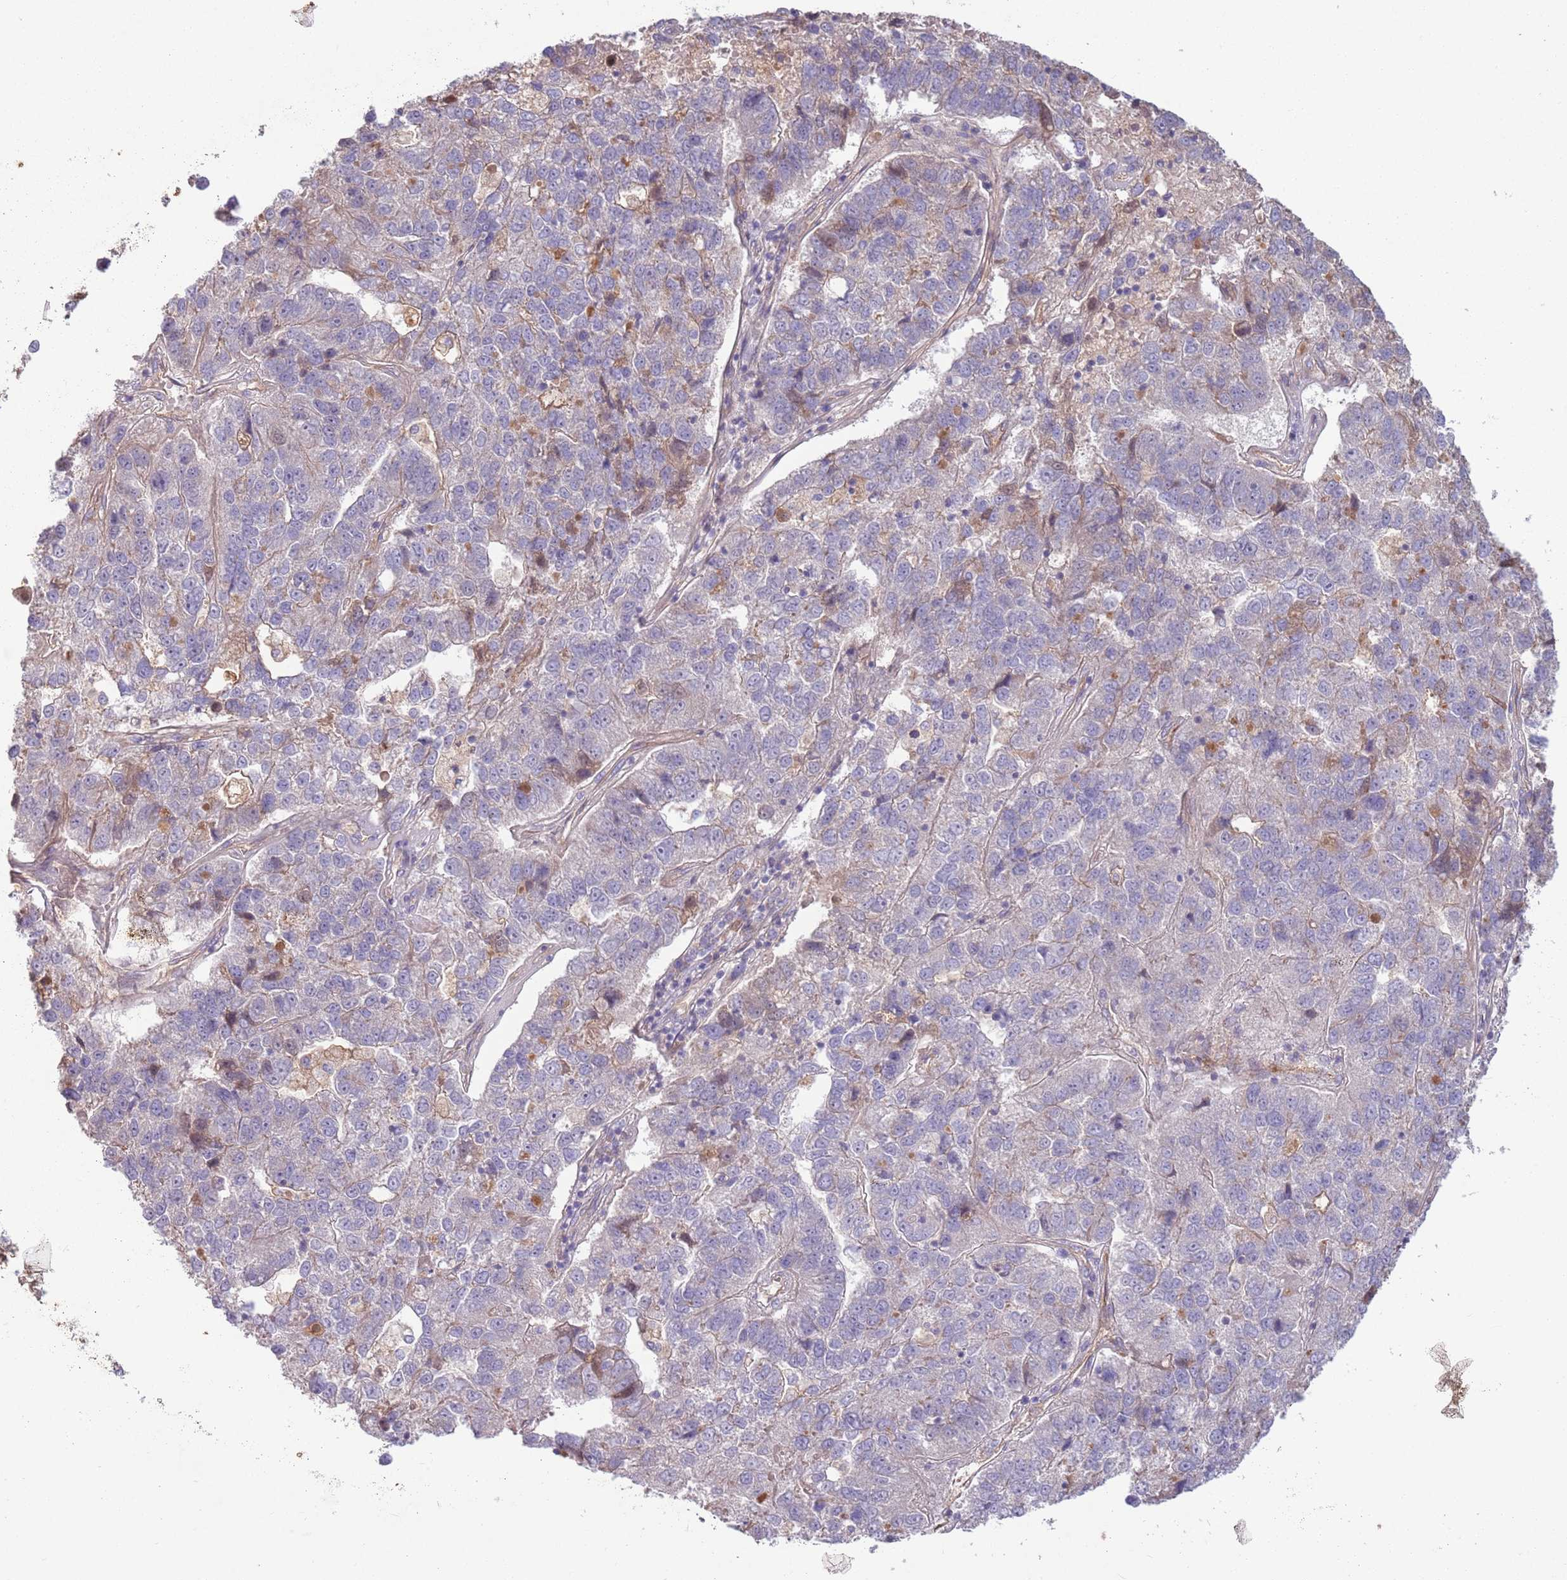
{"staining": {"intensity": "negative", "quantity": "none", "location": "none"}, "tissue": "pancreatic cancer", "cell_type": "Tumor cells", "image_type": "cancer", "snomed": [{"axis": "morphology", "description": "Adenocarcinoma, NOS"}, {"axis": "topography", "description": "Pancreas"}], "caption": "Tumor cells show no significant protein staining in pancreatic cancer.", "gene": "SAV1", "patient": {"sex": "female", "age": 61}}